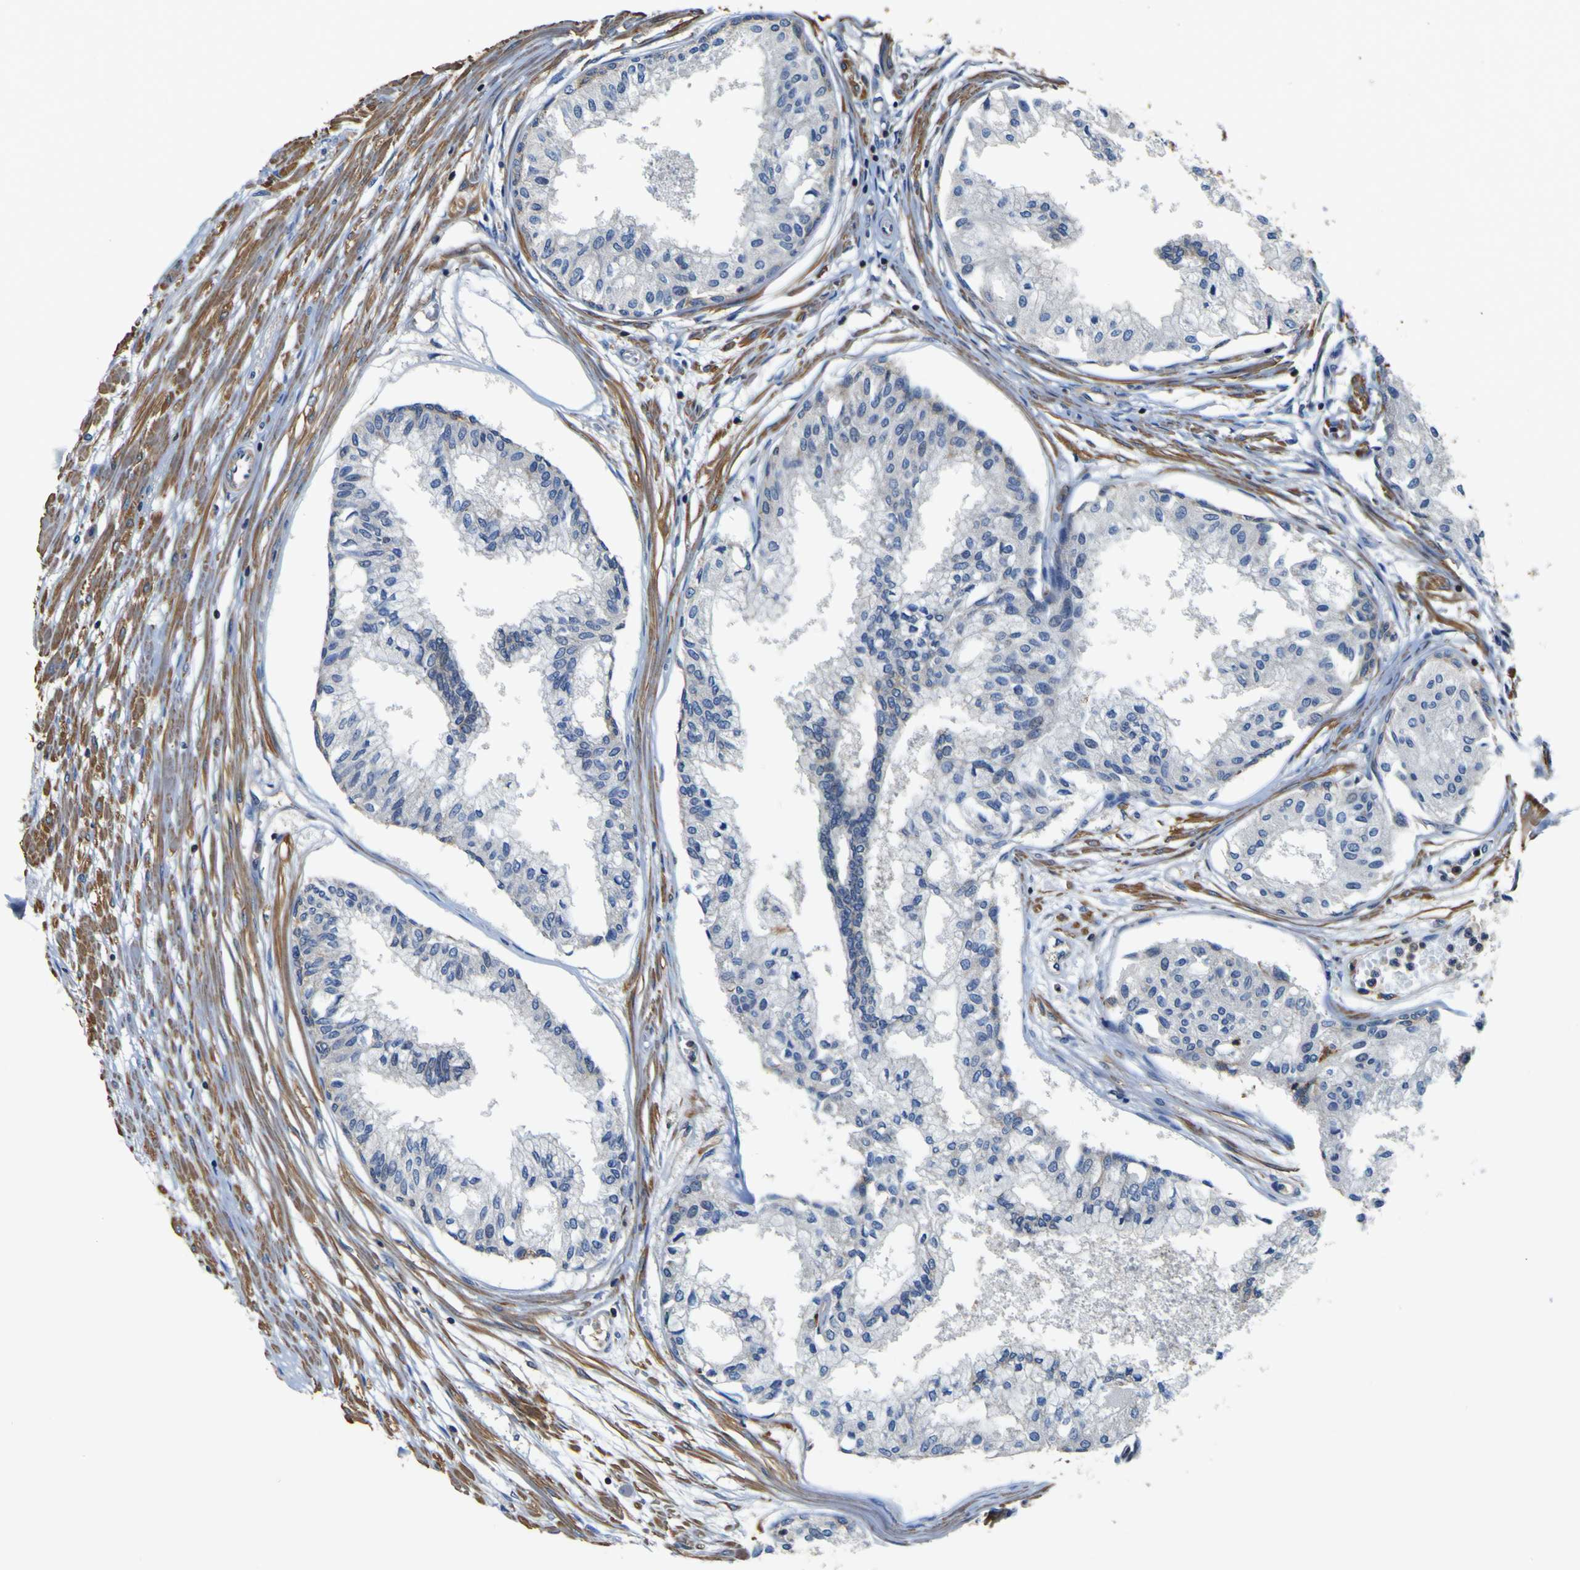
{"staining": {"intensity": "weak", "quantity": "25%-75%", "location": "cytoplasmic/membranous"}, "tissue": "prostate", "cell_type": "Glandular cells", "image_type": "normal", "snomed": [{"axis": "morphology", "description": "Normal tissue, NOS"}, {"axis": "topography", "description": "Prostate"}, {"axis": "topography", "description": "Seminal veicle"}], "caption": "A brown stain highlights weak cytoplasmic/membranous staining of a protein in glandular cells of unremarkable human prostate. (Brightfield microscopy of DAB IHC at high magnification).", "gene": "CNR2", "patient": {"sex": "male", "age": 60}}